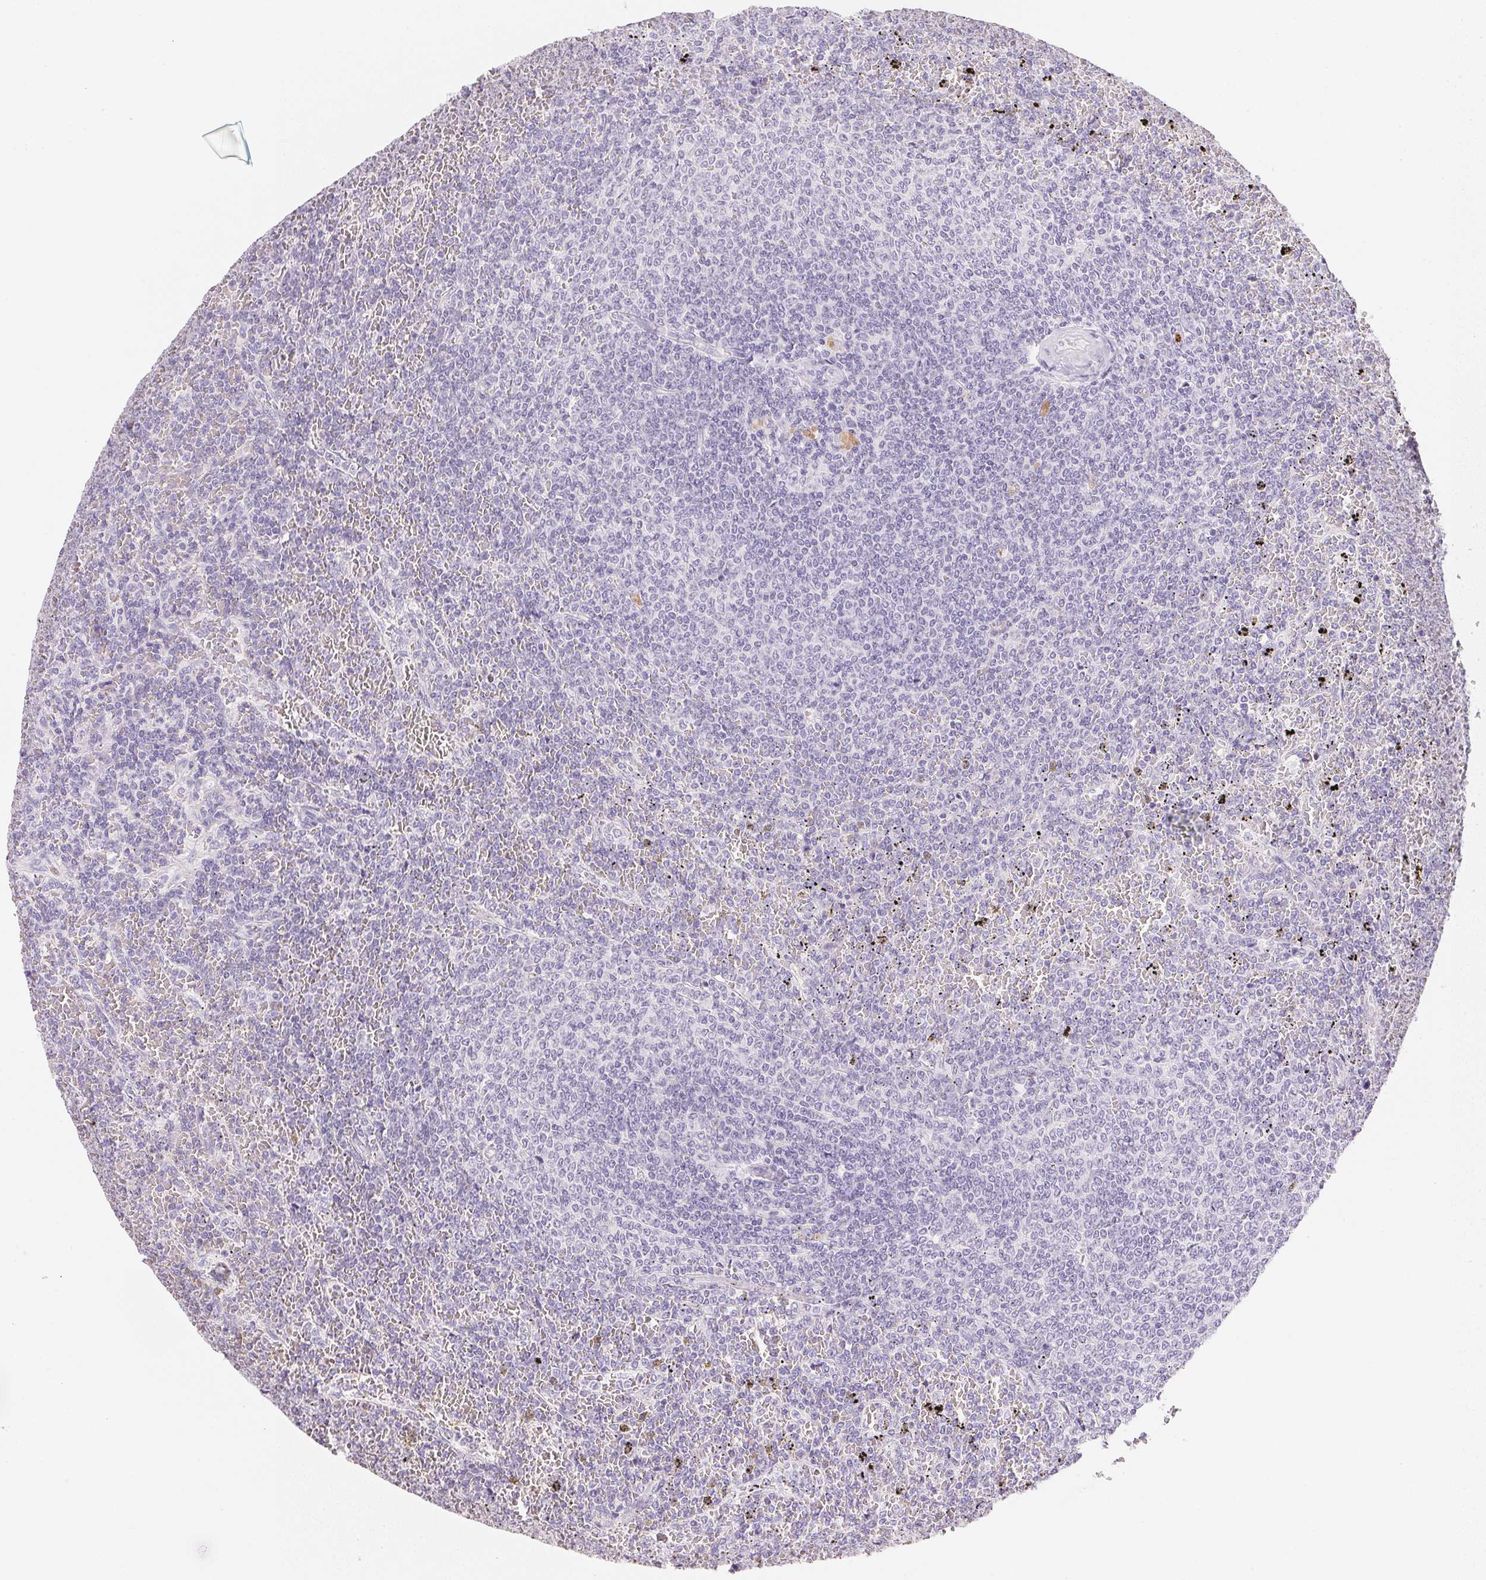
{"staining": {"intensity": "negative", "quantity": "none", "location": "none"}, "tissue": "lymphoma", "cell_type": "Tumor cells", "image_type": "cancer", "snomed": [{"axis": "morphology", "description": "Malignant lymphoma, non-Hodgkin's type, Low grade"}, {"axis": "topography", "description": "Spleen"}], "caption": "The photomicrograph reveals no staining of tumor cells in lymphoma.", "gene": "ACP3", "patient": {"sex": "female", "age": 77}}